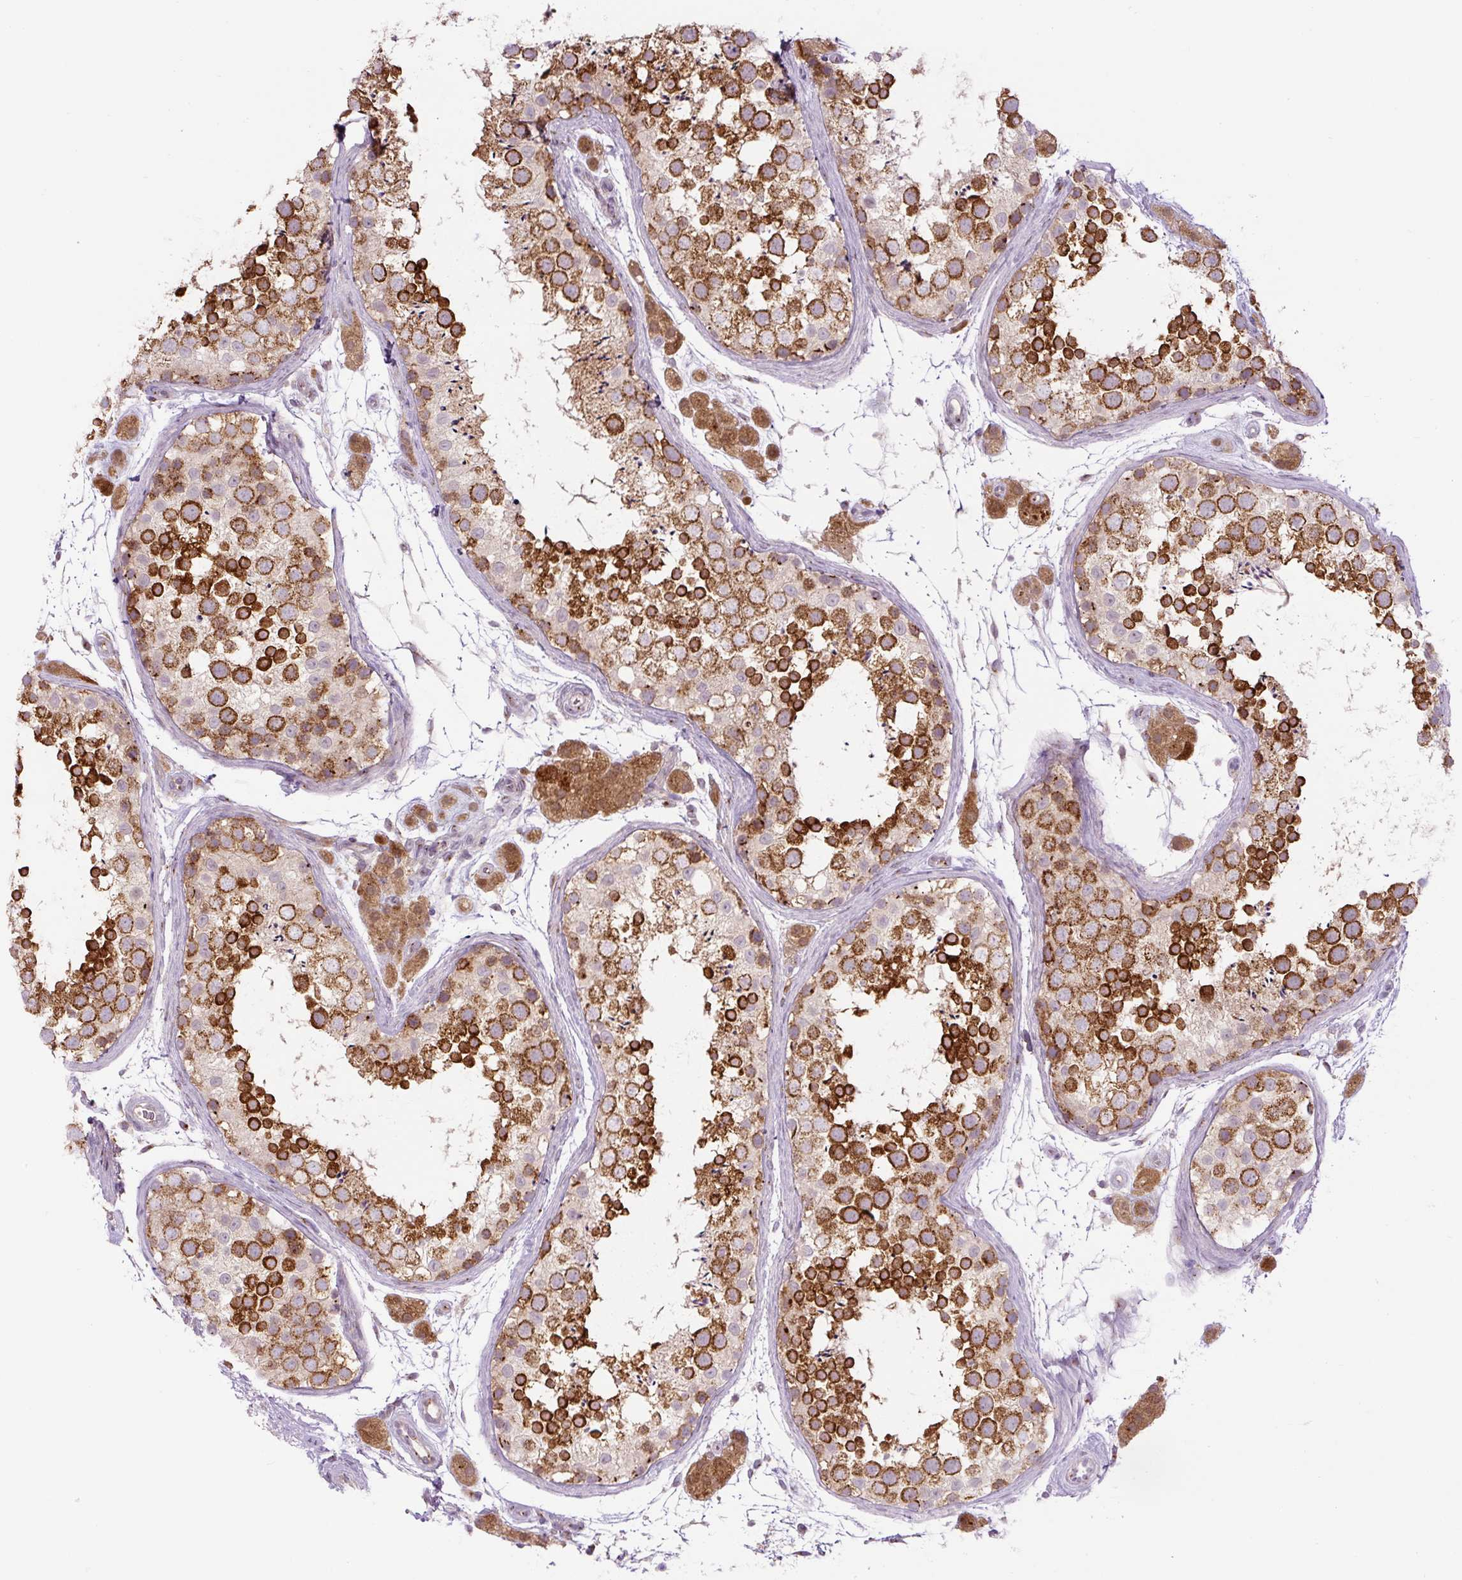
{"staining": {"intensity": "strong", "quantity": "25%-75%", "location": "cytoplasmic/membranous"}, "tissue": "testis", "cell_type": "Cells in seminiferous ducts", "image_type": "normal", "snomed": [{"axis": "morphology", "description": "Normal tissue, NOS"}, {"axis": "topography", "description": "Testis"}], "caption": "The histopathology image reveals staining of unremarkable testis, revealing strong cytoplasmic/membranous protein expression (brown color) within cells in seminiferous ducts.", "gene": "PCM1", "patient": {"sex": "male", "age": 41}}